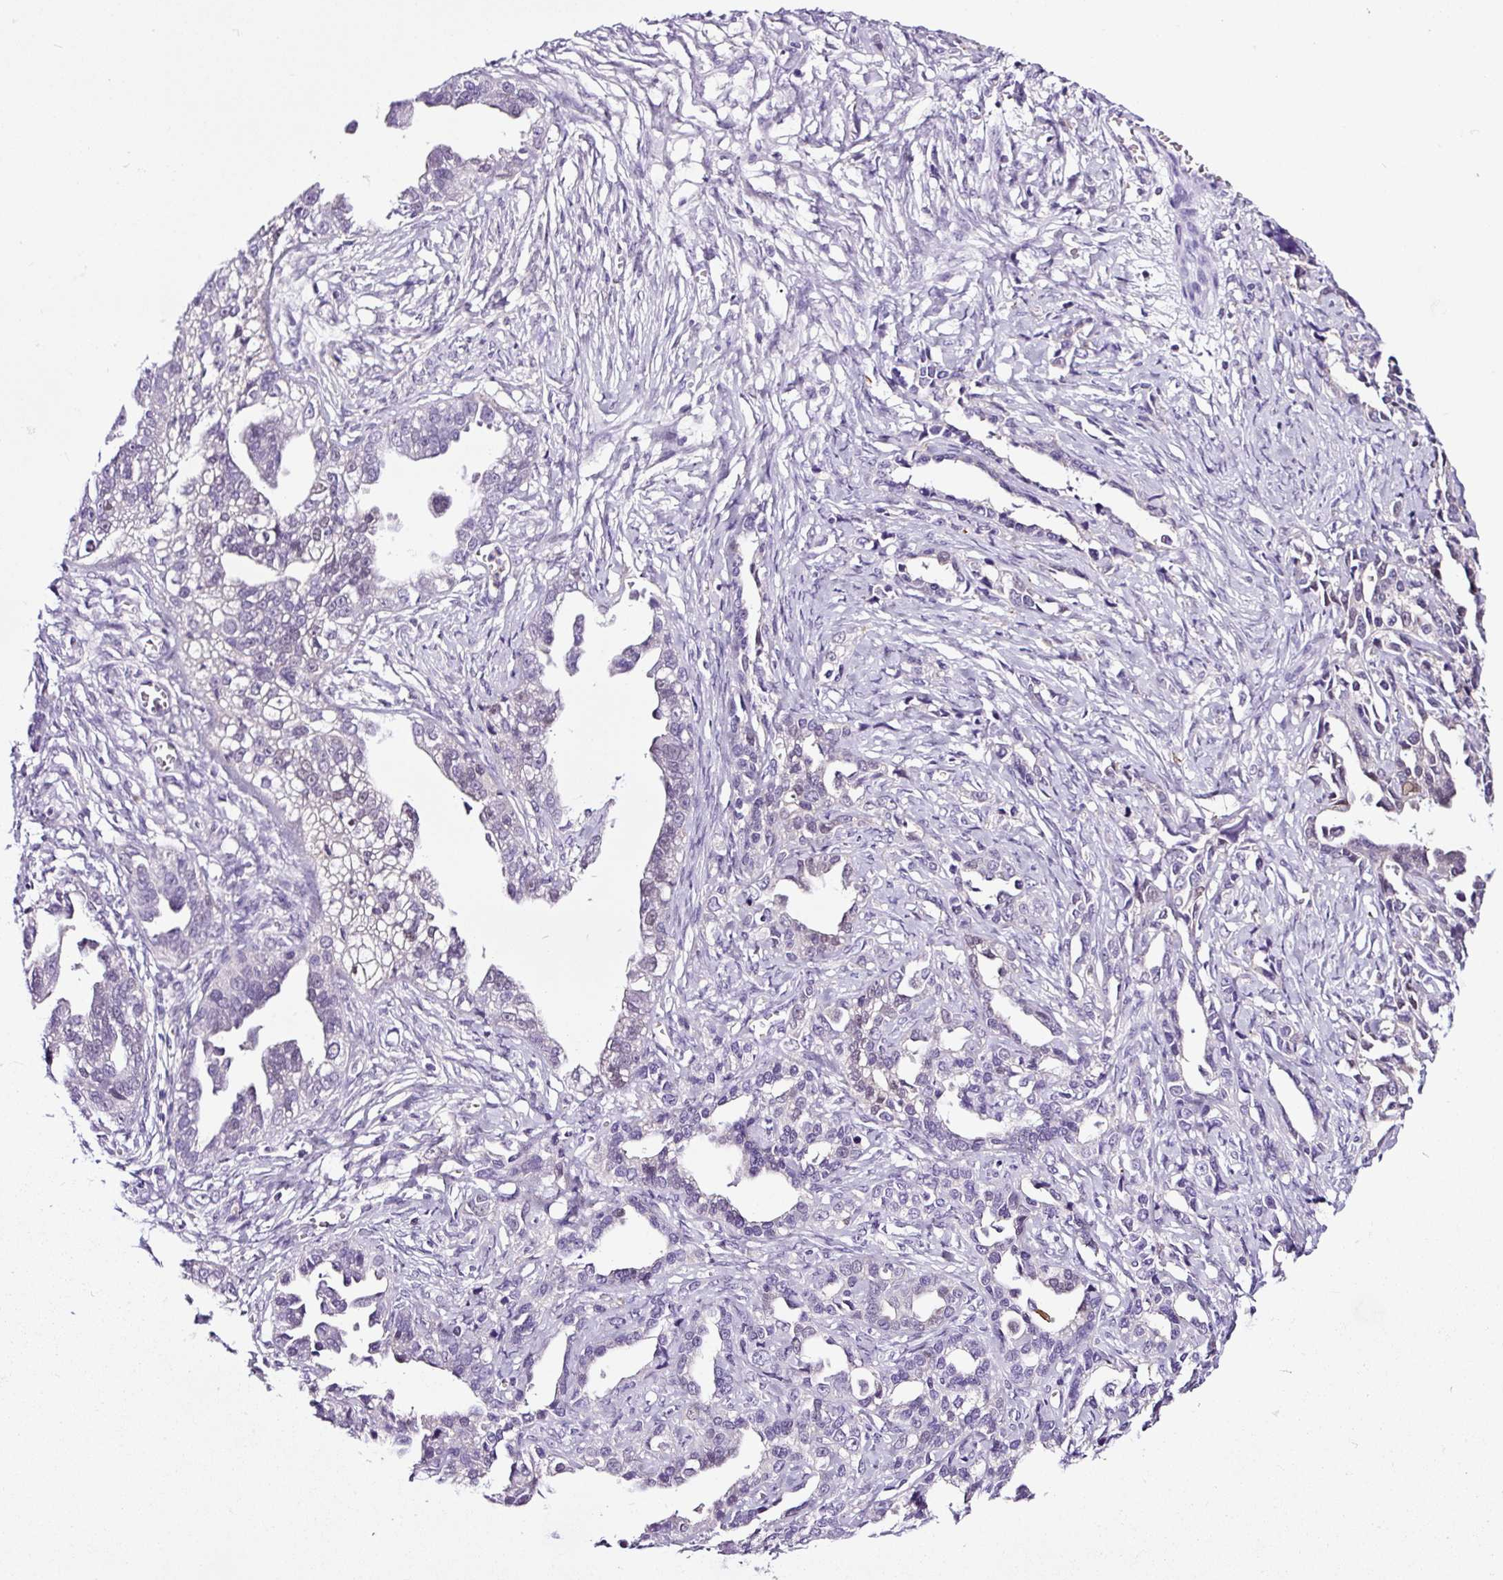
{"staining": {"intensity": "moderate", "quantity": "<25%", "location": "nuclear"}, "tissue": "ovarian cancer", "cell_type": "Tumor cells", "image_type": "cancer", "snomed": [{"axis": "morphology", "description": "Cystadenocarcinoma, serous, NOS"}, {"axis": "topography", "description": "Ovary"}], "caption": "The image exhibits staining of serous cystadenocarcinoma (ovarian), revealing moderate nuclear protein positivity (brown color) within tumor cells.", "gene": "TAFA3", "patient": {"sex": "female", "age": 75}}